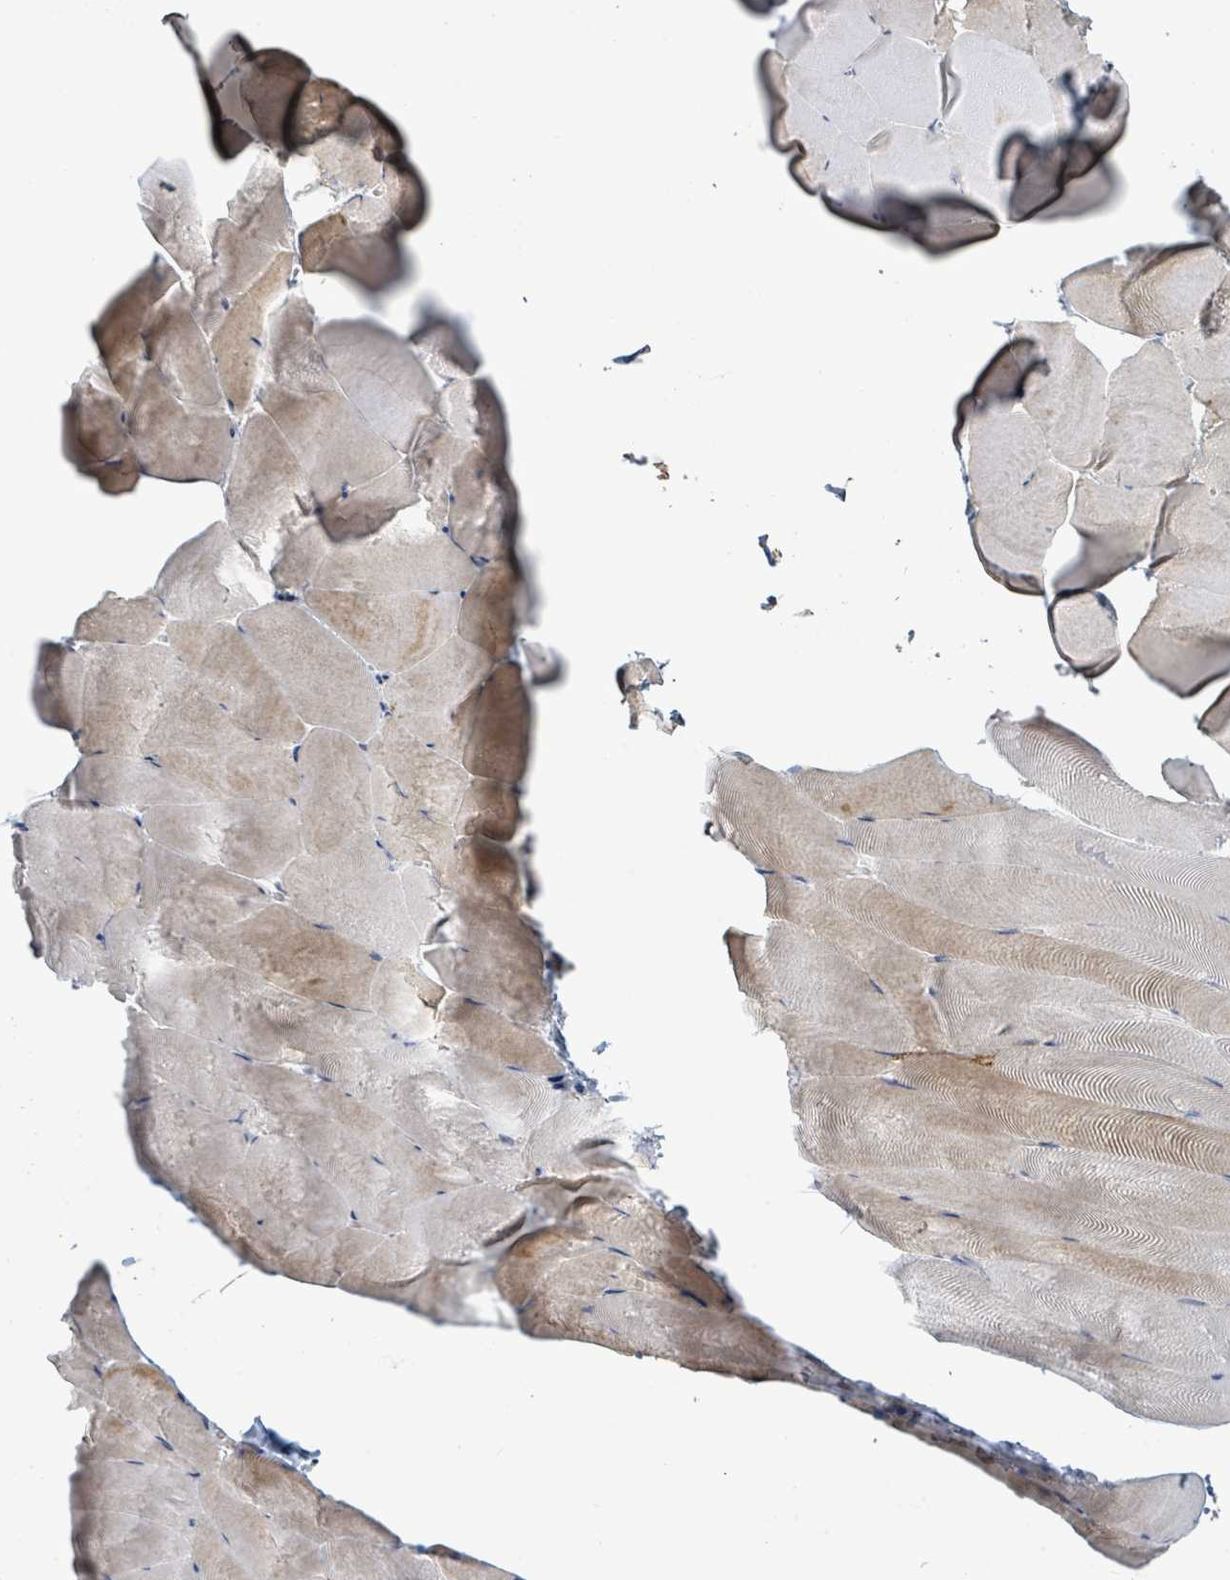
{"staining": {"intensity": "moderate", "quantity": "25%-75%", "location": "cytoplasmic/membranous"}, "tissue": "skeletal muscle", "cell_type": "Myocytes", "image_type": "normal", "snomed": [{"axis": "morphology", "description": "Normal tissue, NOS"}, {"axis": "topography", "description": "Skeletal muscle"}], "caption": "Myocytes demonstrate medium levels of moderate cytoplasmic/membranous expression in approximately 25%-75% of cells in benign skeletal muscle. (brown staining indicates protein expression, while blue staining denotes nuclei).", "gene": "ALG12", "patient": {"sex": "female", "age": 64}}